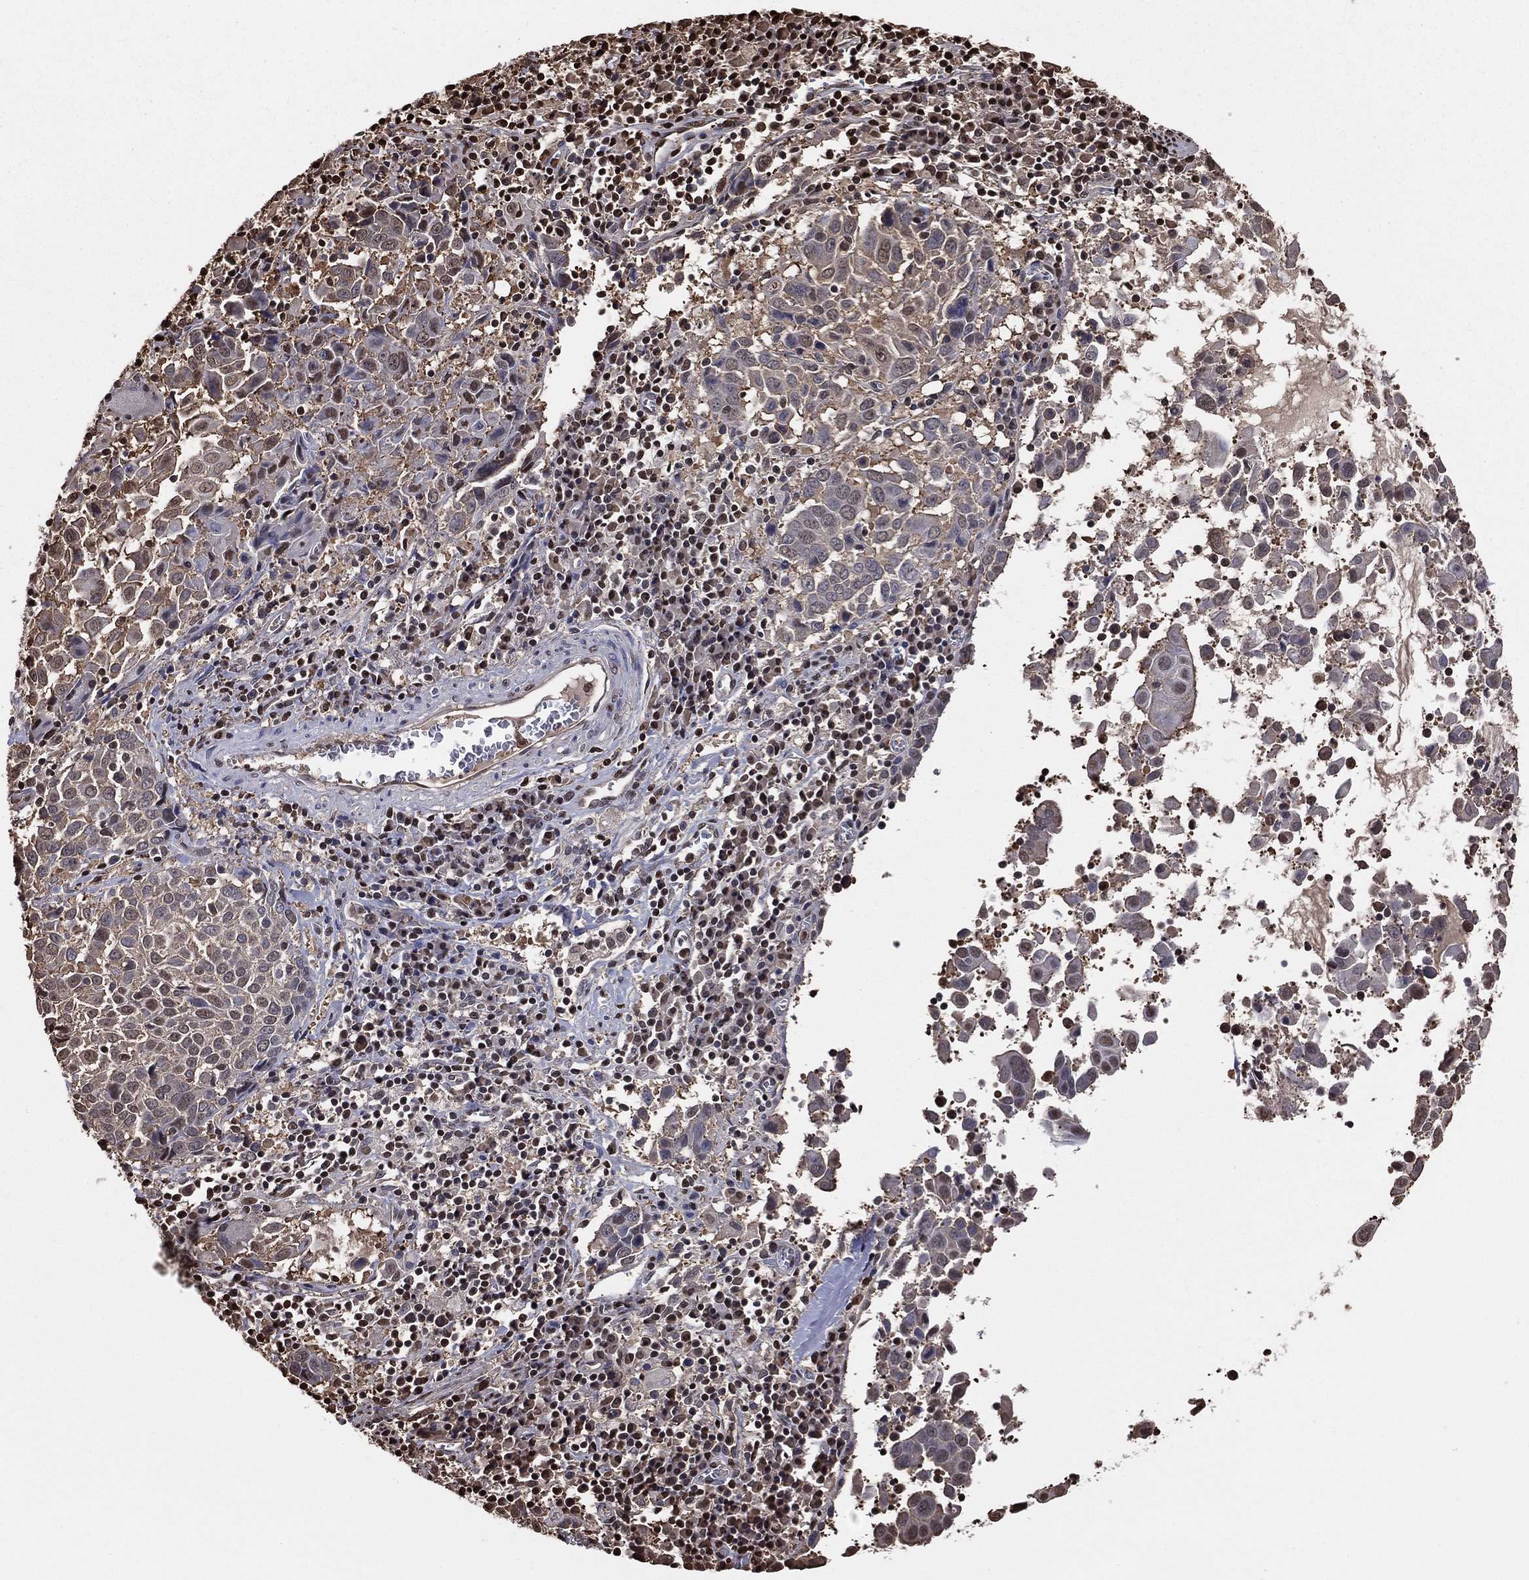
{"staining": {"intensity": "moderate", "quantity": "<25%", "location": "cytoplasmic/membranous,nuclear"}, "tissue": "lung cancer", "cell_type": "Tumor cells", "image_type": "cancer", "snomed": [{"axis": "morphology", "description": "Squamous cell carcinoma, NOS"}, {"axis": "topography", "description": "Lung"}], "caption": "A brown stain highlights moderate cytoplasmic/membranous and nuclear positivity of a protein in human lung cancer tumor cells.", "gene": "GAPDH", "patient": {"sex": "male", "age": 57}}